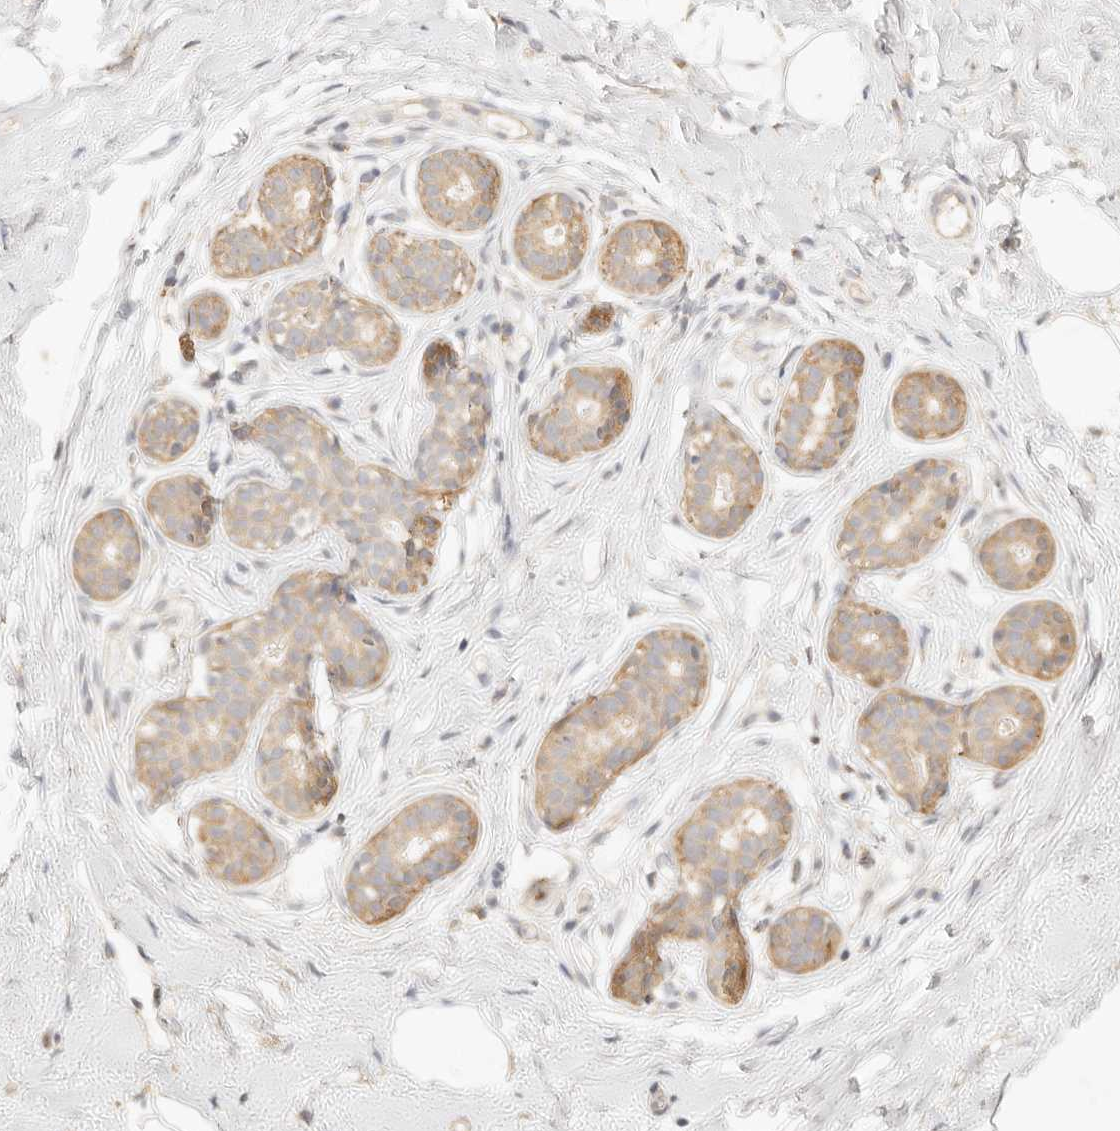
{"staining": {"intensity": "negative", "quantity": "none", "location": "none"}, "tissue": "breast", "cell_type": "Adipocytes", "image_type": "normal", "snomed": [{"axis": "morphology", "description": "Normal tissue, NOS"}, {"axis": "morphology", "description": "Adenoma, NOS"}, {"axis": "topography", "description": "Breast"}], "caption": "This is a image of immunohistochemistry staining of benign breast, which shows no expression in adipocytes. (DAB immunohistochemistry visualized using brightfield microscopy, high magnification).", "gene": "RUBCNL", "patient": {"sex": "female", "age": 23}}